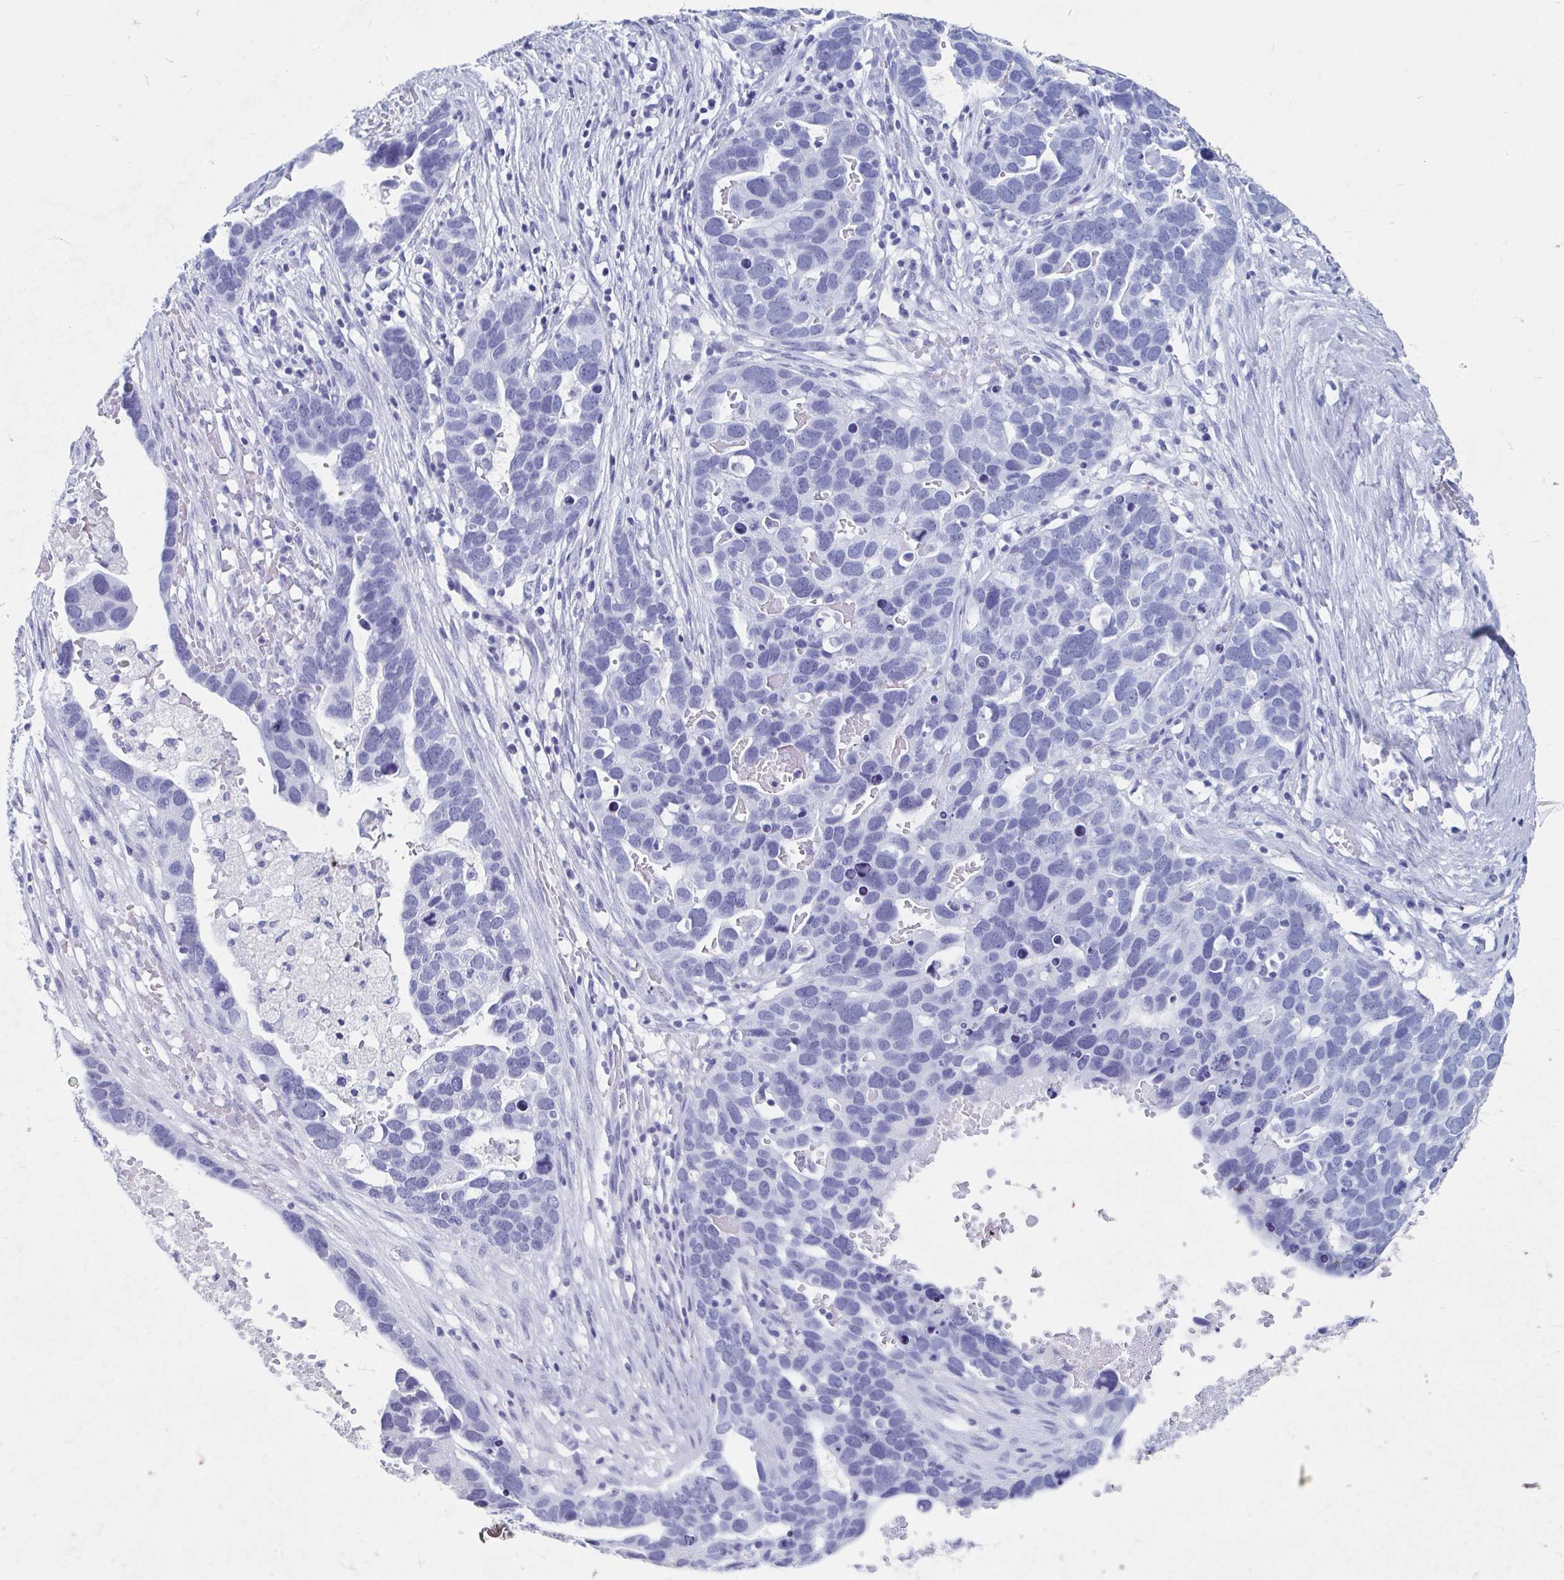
{"staining": {"intensity": "negative", "quantity": "none", "location": "none"}, "tissue": "ovarian cancer", "cell_type": "Tumor cells", "image_type": "cancer", "snomed": [{"axis": "morphology", "description": "Cystadenocarcinoma, serous, NOS"}, {"axis": "topography", "description": "Ovary"}], "caption": "High power microscopy histopathology image of an IHC image of ovarian cancer, revealing no significant staining in tumor cells. (DAB (3,3'-diaminobenzidine) immunohistochemistry visualized using brightfield microscopy, high magnification).", "gene": "HDGFL1", "patient": {"sex": "female", "age": 54}}